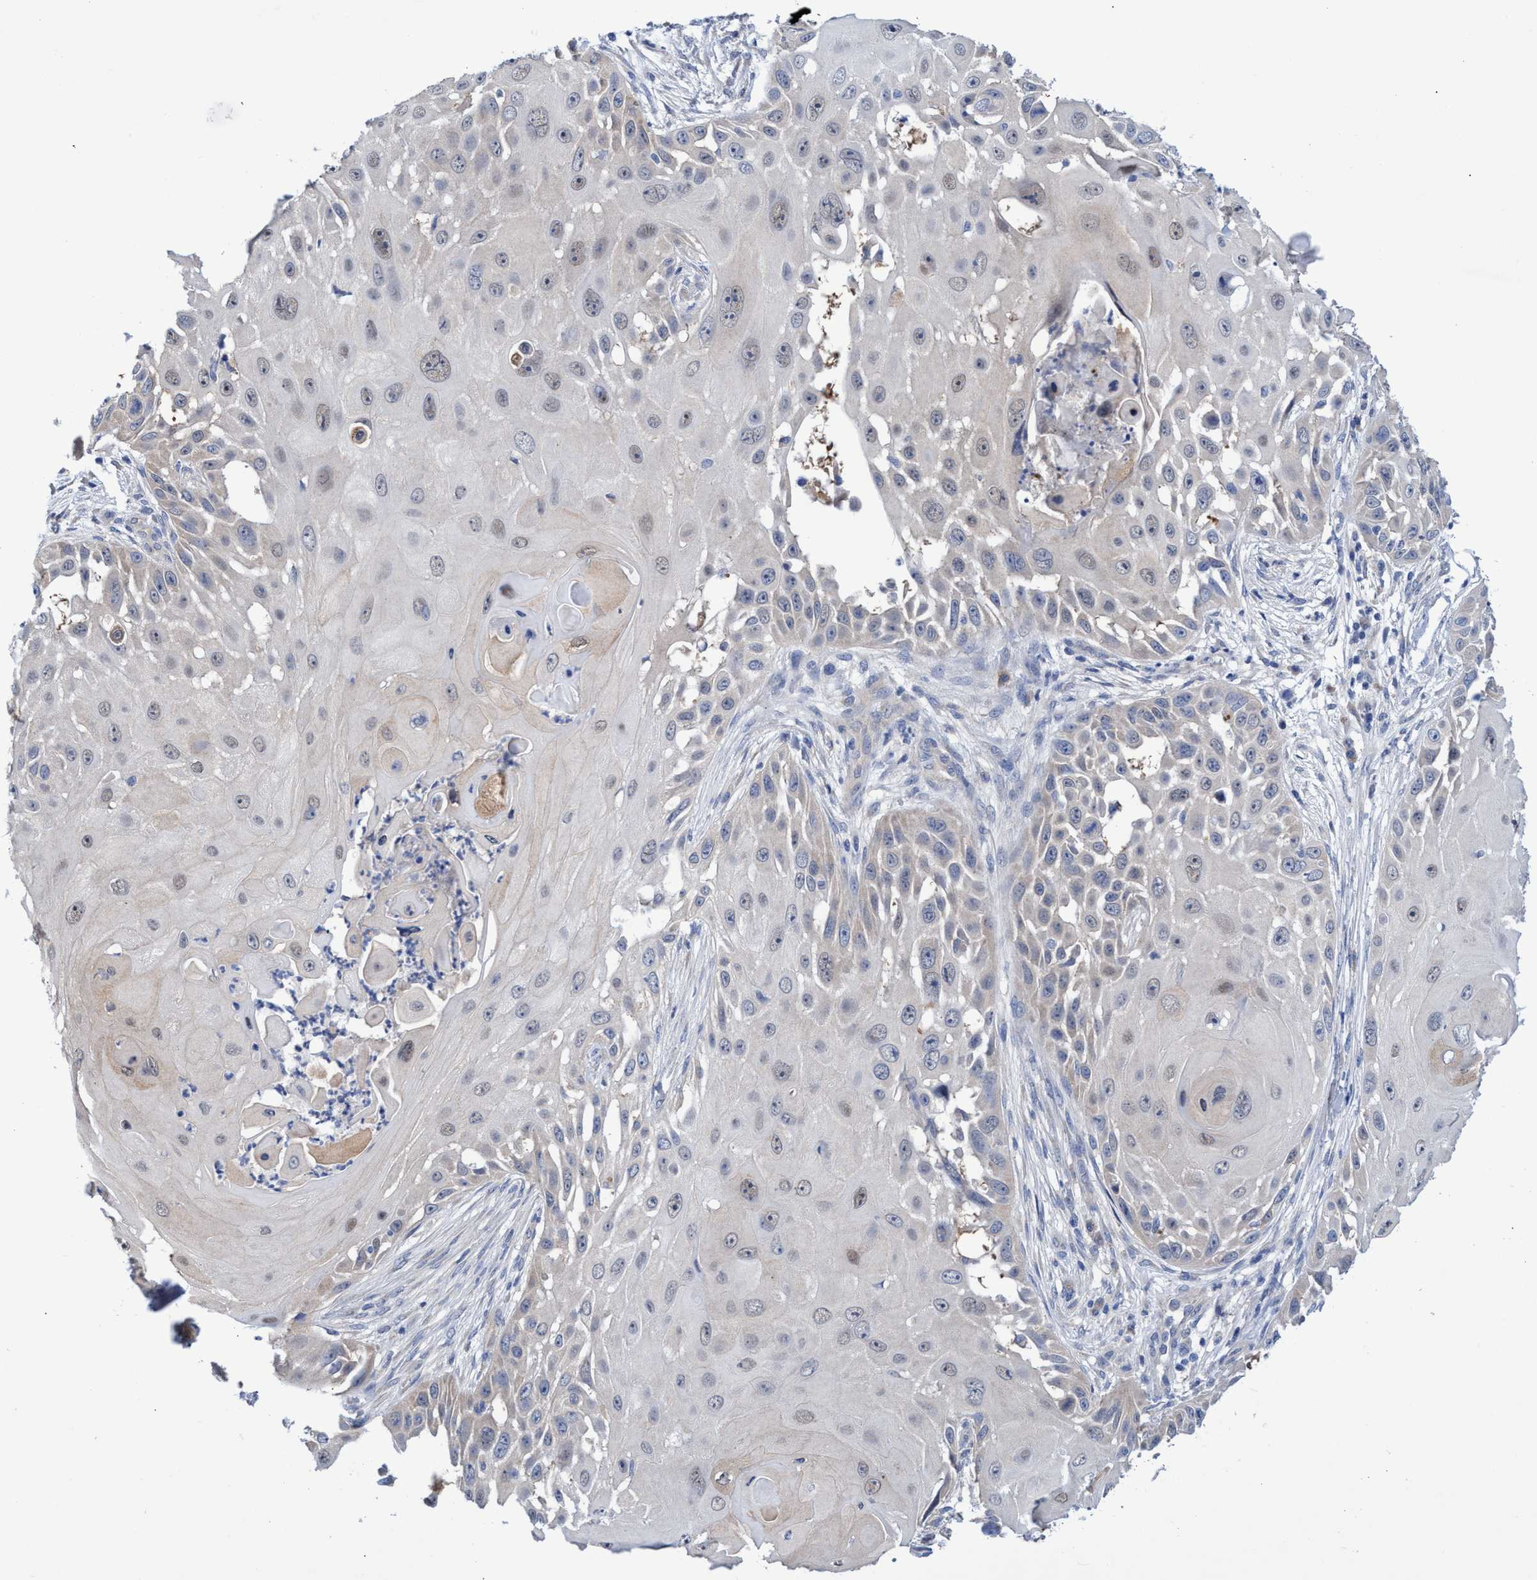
{"staining": {"intensity": "weak", "quantity": "<25%", "location": "cytoplasmic/membranous"}, "tissue": "skin cancer", "cell_type": "Tumor cells", "image_type": "cancer", "snomed": [{"axis": "morphology", "description": "Squamous cell carcinoma, NOS"}, {"axis": "topography", "description": "Skin"}], "caption": "This is a histopathology image of IHC staining of skin cancer, which shows no positivity in tumor cells.", "gene": "SVEP1", "patient": {"sex": "female", "age": 44}}